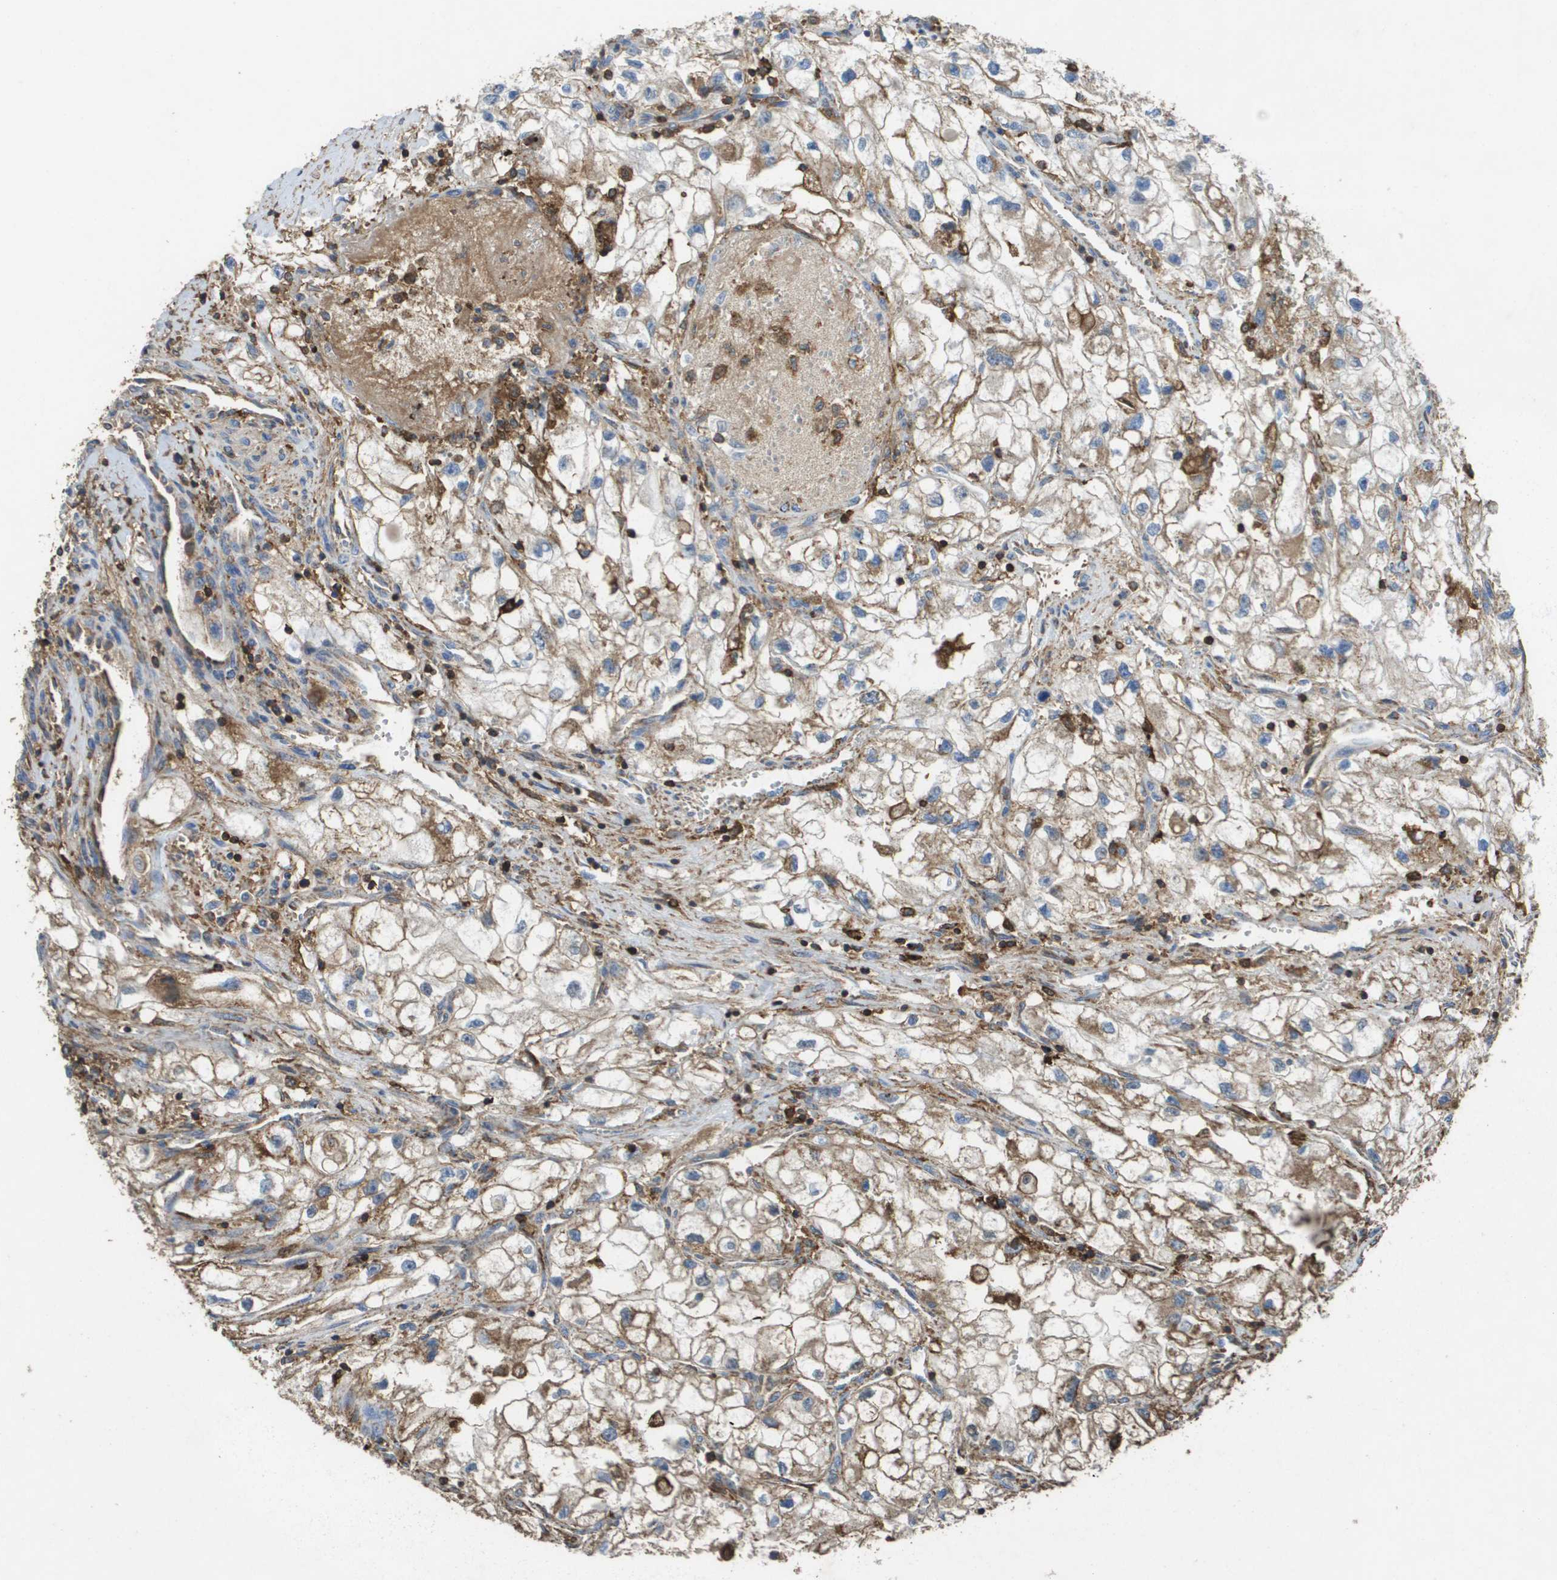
{"staining": {"intensity": "weak", "quantity": "25%-75%", "location": "cytoplasmic/membranous"}, "tissue": "renal cancer", "cell_type": "Tumor cells", "image_type": "cancer", "snomed": [{"axis": "morphology", "description": "Adenocarcinoma, NOS"}, {"axis": "topography", "description": "Kidney"}], "caption": "Protein analysis of renal cancer tissue shows weak cytoplasmic/membranous expression in approximately 25%-75% of tumor cells.", "gene": "PASK", "patient": {"sex": "female", "age": 70}}